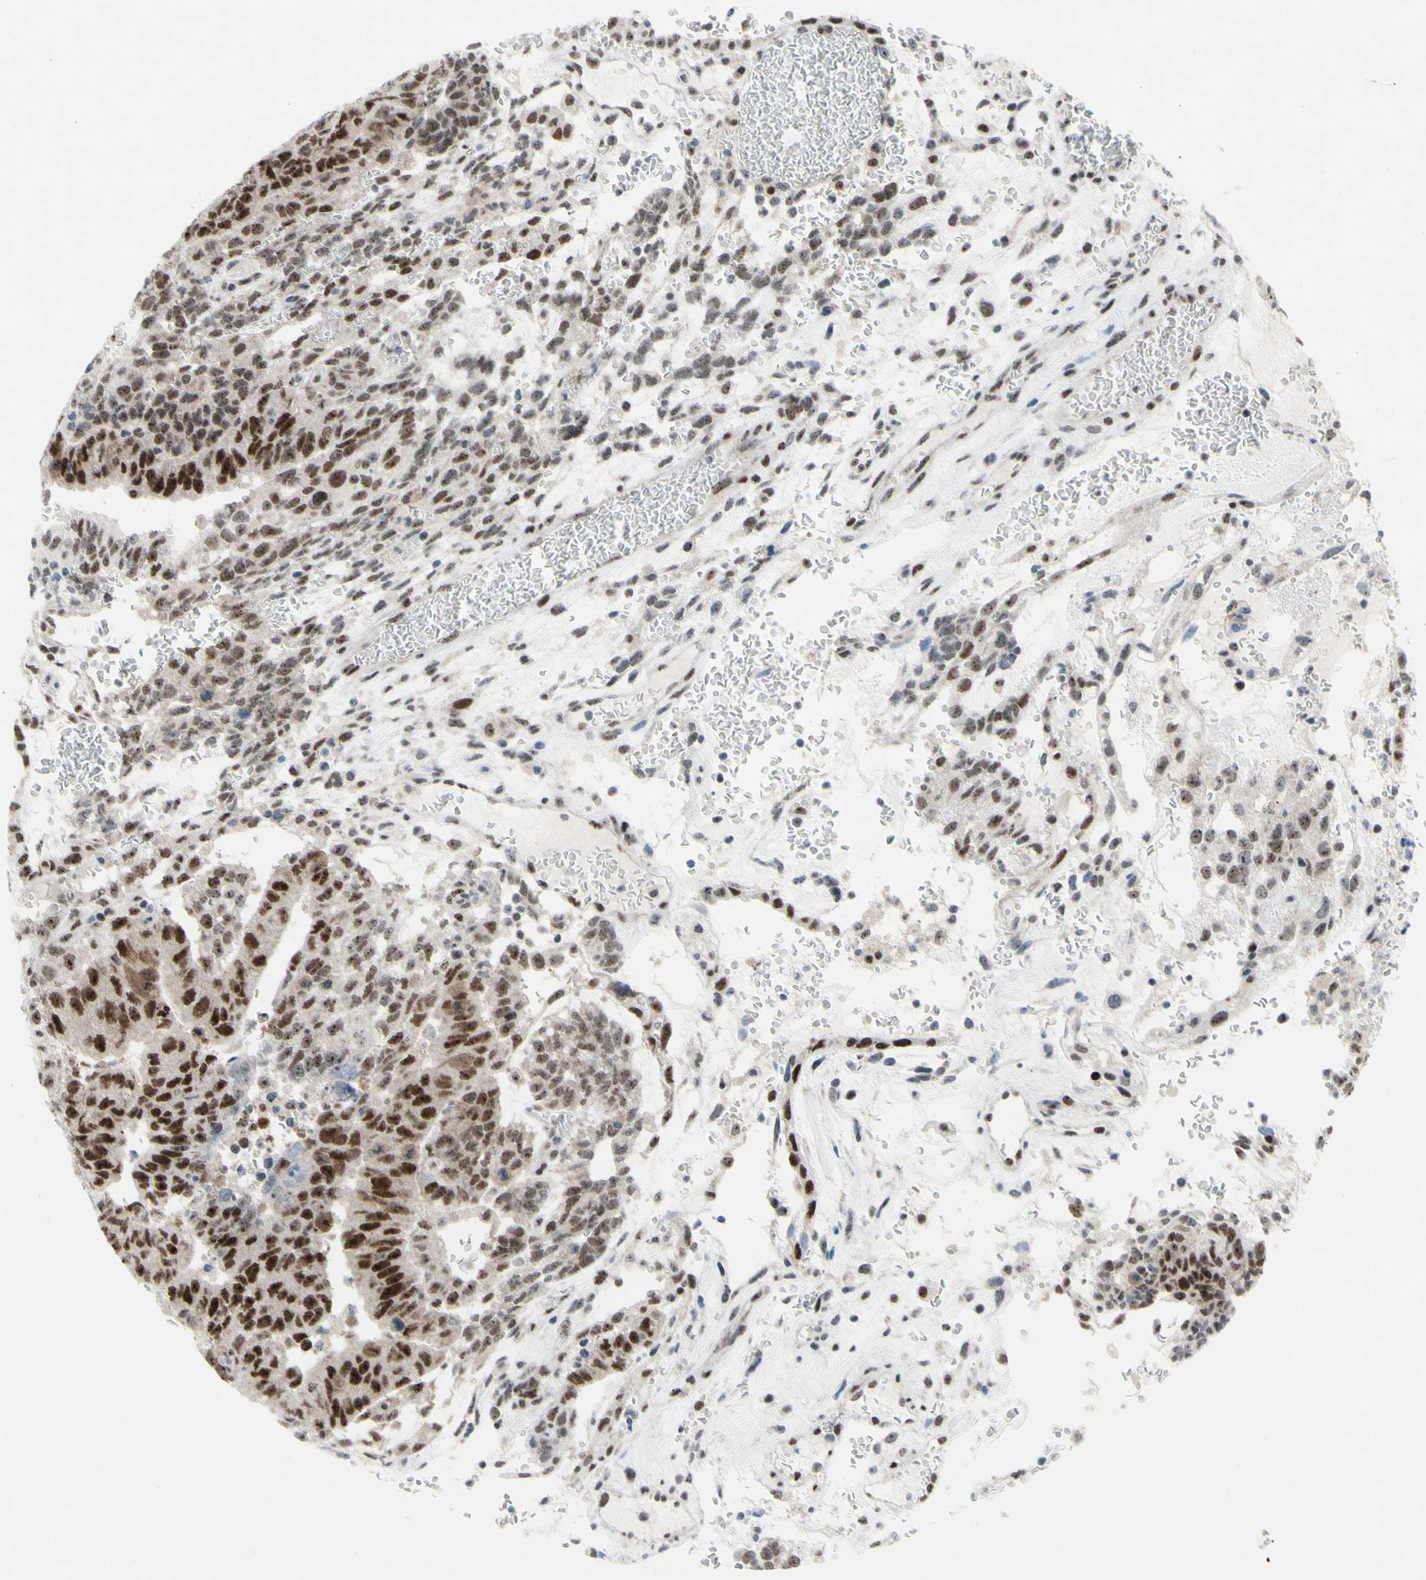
{"staining": {"intensity": "strong", "quantity": ">75%", "location": "nuclear"}, "tissue": "testis cancer", "cell_type": "Tumor cells", "image_type": "cancer", "snomed": [{"axis": "morphology", "description": "Seminoma, NOS"}, {"axis": "morphology", "description": "Carcinoma, Embryonal, NOS"}, {"axis": "topography", "description": "Testis"}], "caption": "Immunohistochemical staining of human testis cancer (seminoma) displays high levels of strong nuclear expression in approximately >75% of tumor cells. (DAB IHC with brightfield microscopy, high magnification).", "gene": "POLR1A", "patient": {"sex": "male", "age": 52}}